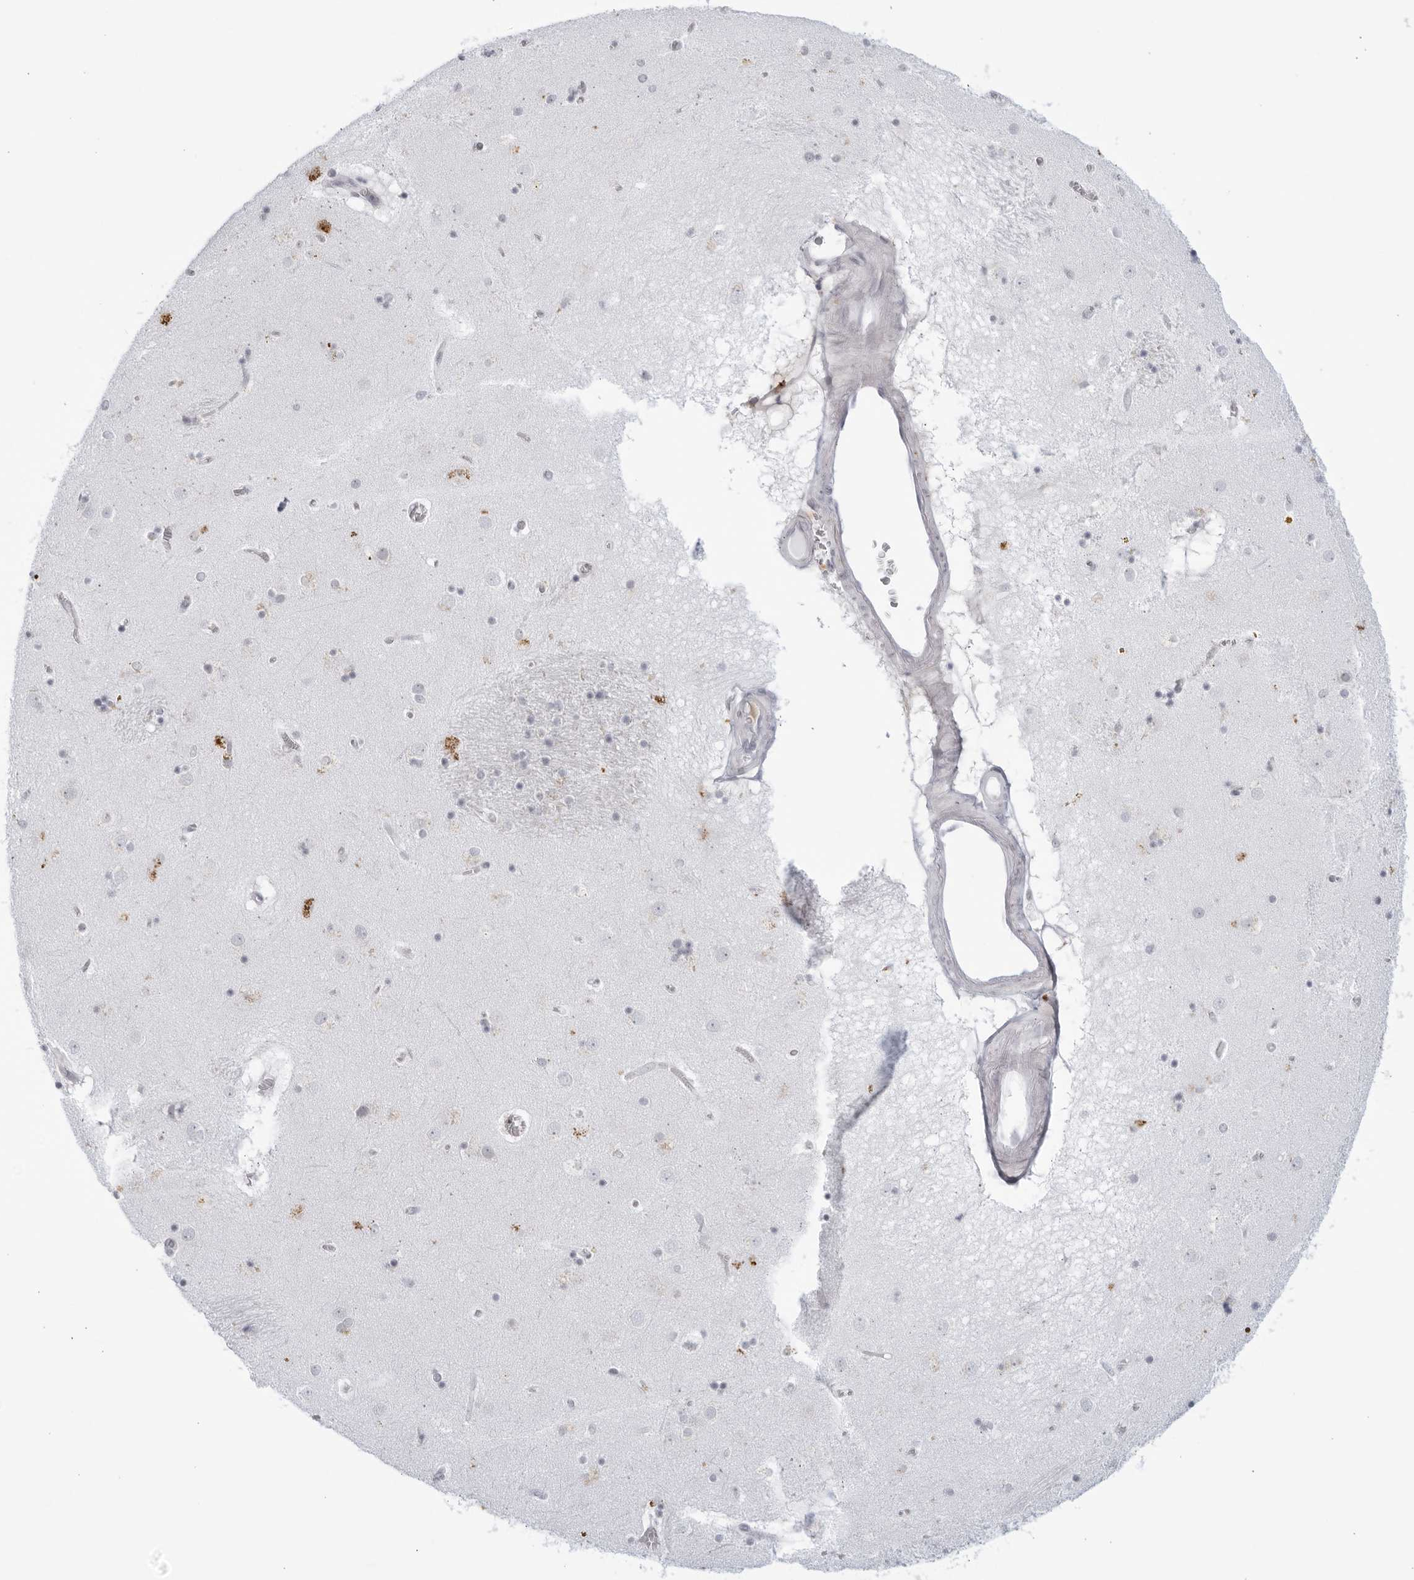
{"staining": {"intensity": "negative", "quantity": "none", "location": "none"}, "tissue": "caudate", "cell_type": "Glial cells", "image_type": "normal", "snomed": [{"axis": "morphology", "description": "Normal tissue, NOS"}, {"axis": "topography", "description": "Lateral ventricle wall"}], "caption": "This is a micrograph of immunohistochemistry staining of unremarkable caudate, which shows no staining in glial cells. Brightfield microscopy of immunohistochemistry (IHC) stained with DAB (brown) and hematoxylin (blue), captured at high magnification.", "gene": "WDTC1", "patient": {"sex": "male", "age": 70}}